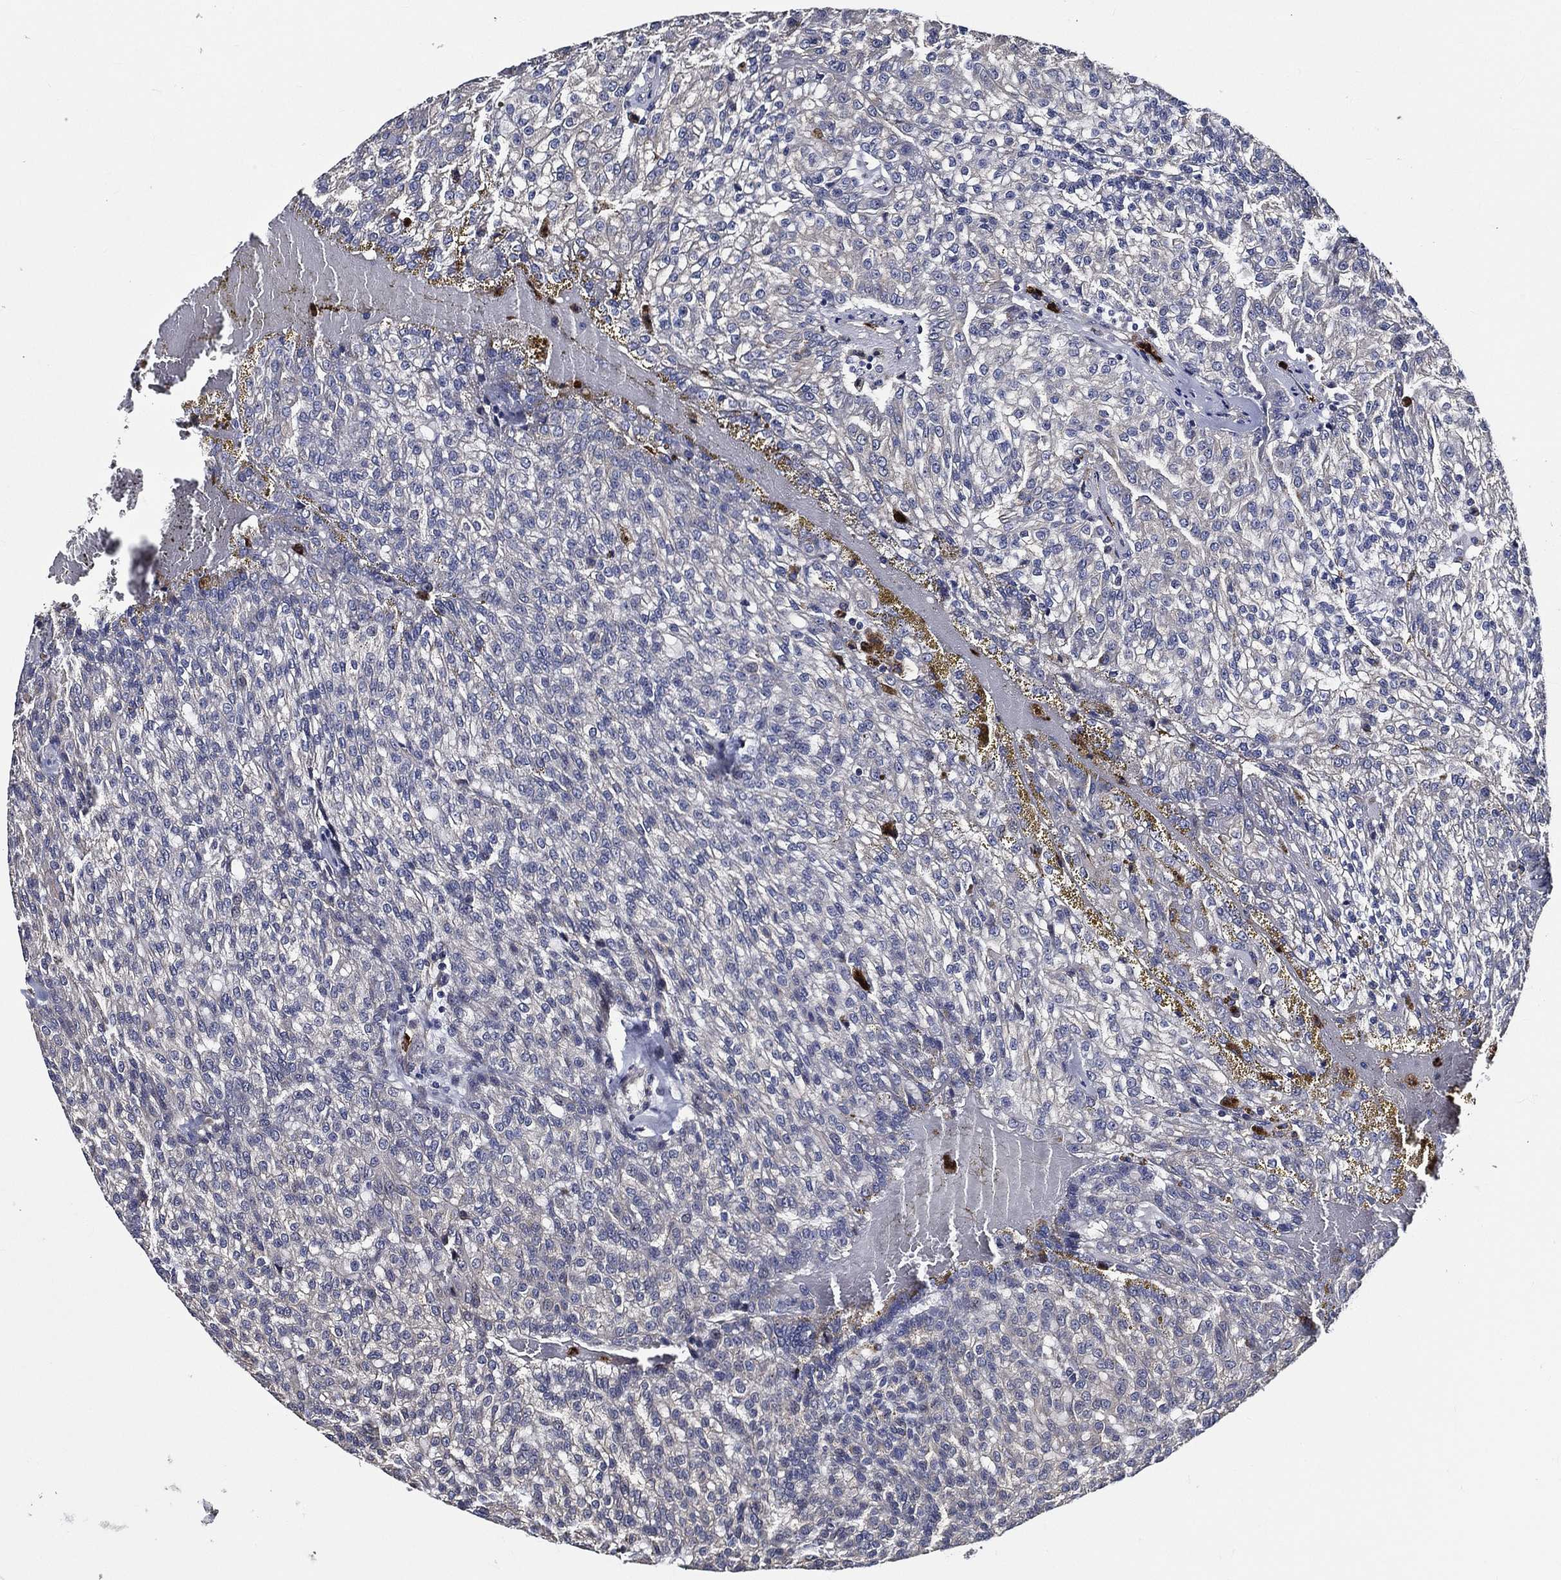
{"staining": {"intensity": "negative", "quantity": "none", "location": "none"}, "tissue": "renal cancer", "cell_type": "Tumor cells", "image_type": "cancer", "snomed": [{"axis": "morphology", "description": "Adenocarcinoma, NOS"}, {"axis": "topography", "description": "Kidney"}], "caption": "Immunohistochemical staining of human renal adenocarcinoma displays no significant positivity in tumor cells.", "gene": "KIF20B", "patient": {"sex": "male", "age": 63}}